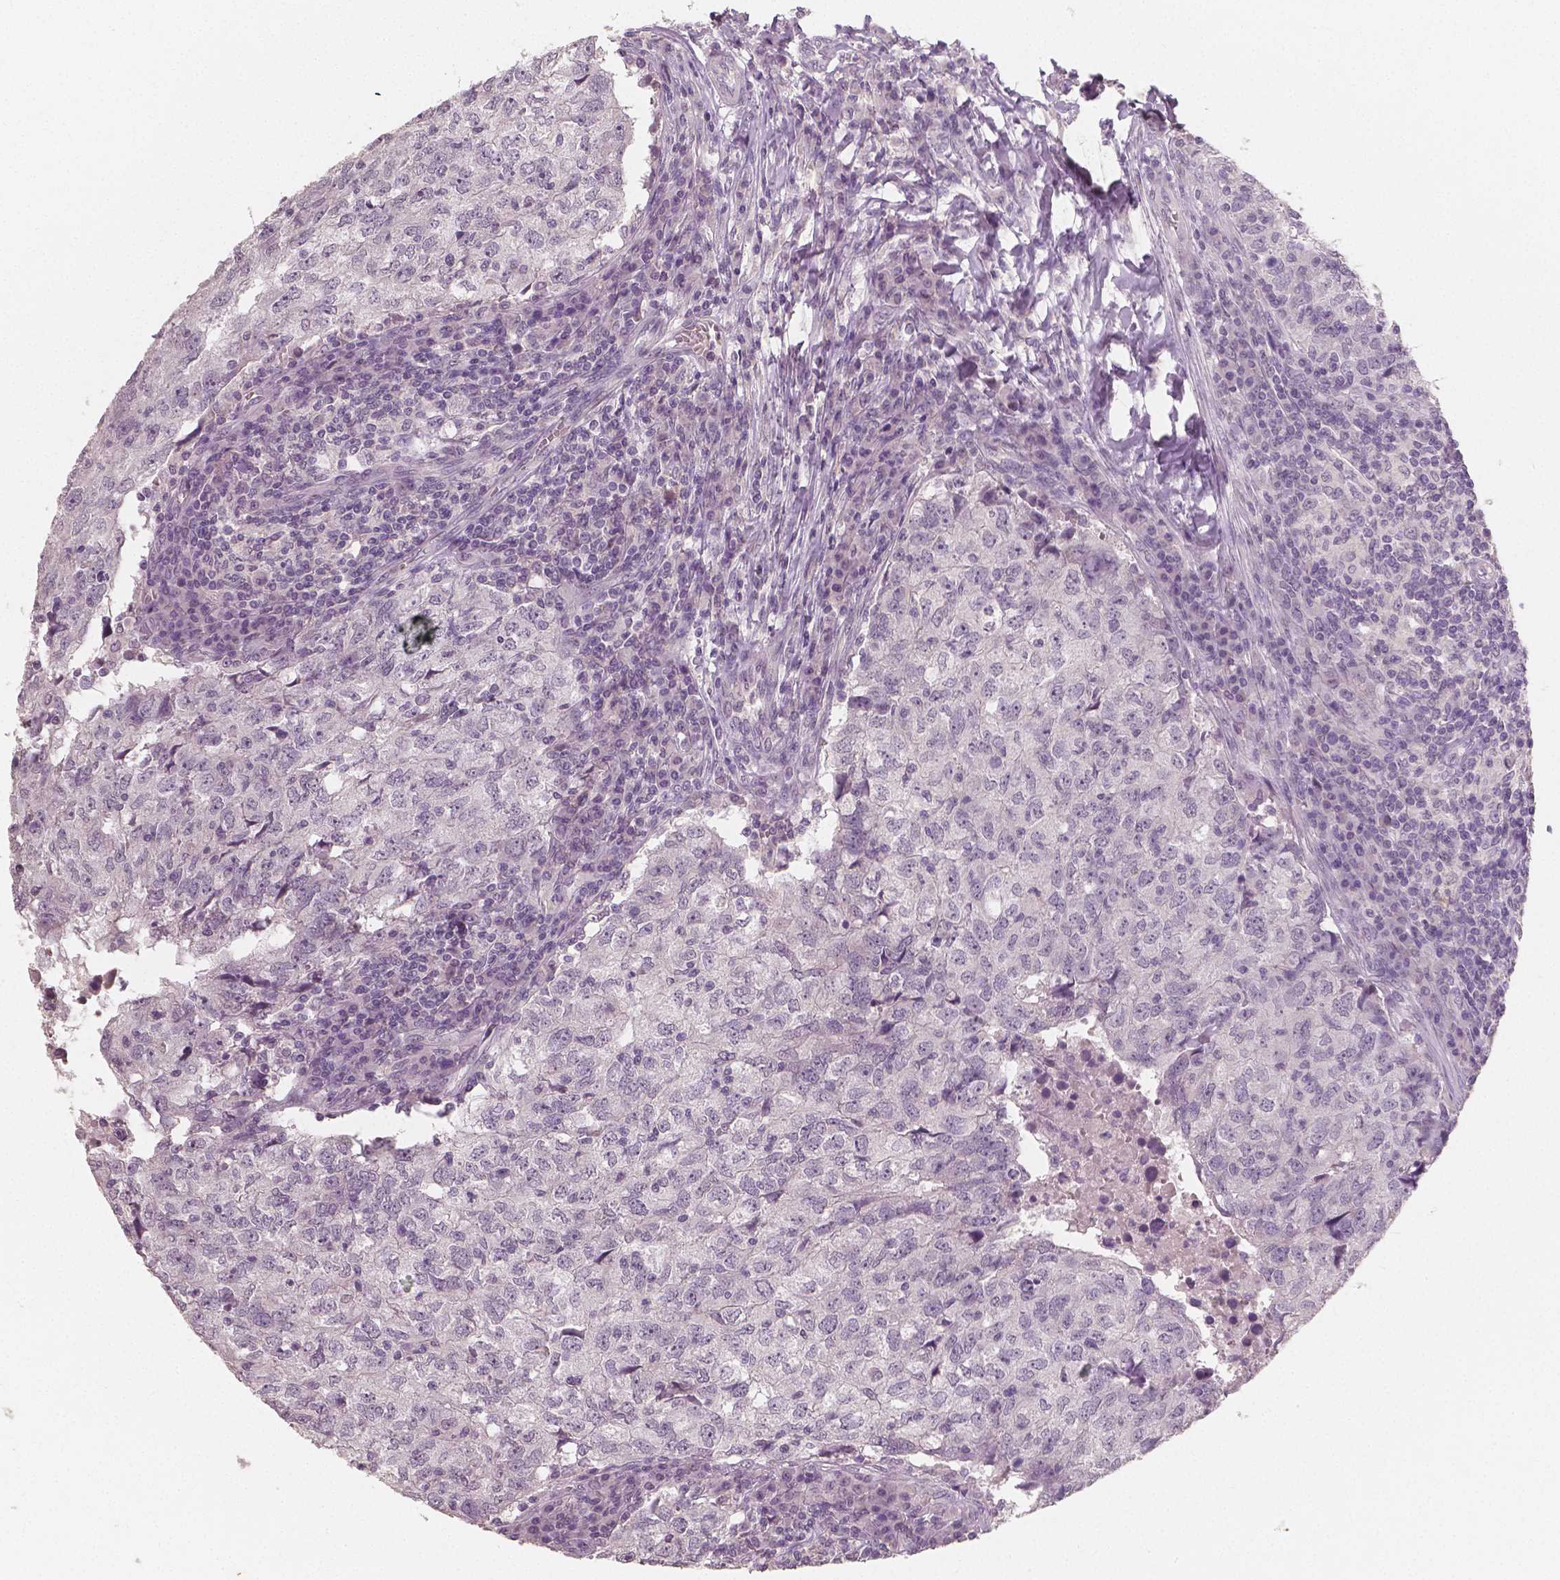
{"staining": {"intensity": "negative", "quantity": "none", "location": "none"}, "tissue": "breast cancer", "cell_type": "Tumor cells", "image_type": "cancer", "snomed": [{"axis": "morphology", "description": "Duct carcinoma"}, {"axis": "topography", "description": "Breast"}], "caption": "Immunohistochemical staining of human intraductal carcinoma (breast) shows no significant expression in tumor cells. (Stains: DAB immunohistochemistry with hematoxylin counter stain, Microscopy: brightfield microscopy at high magnification).", "gene": "RNASE7", "patient": {"sex": "female", "age": 30}}